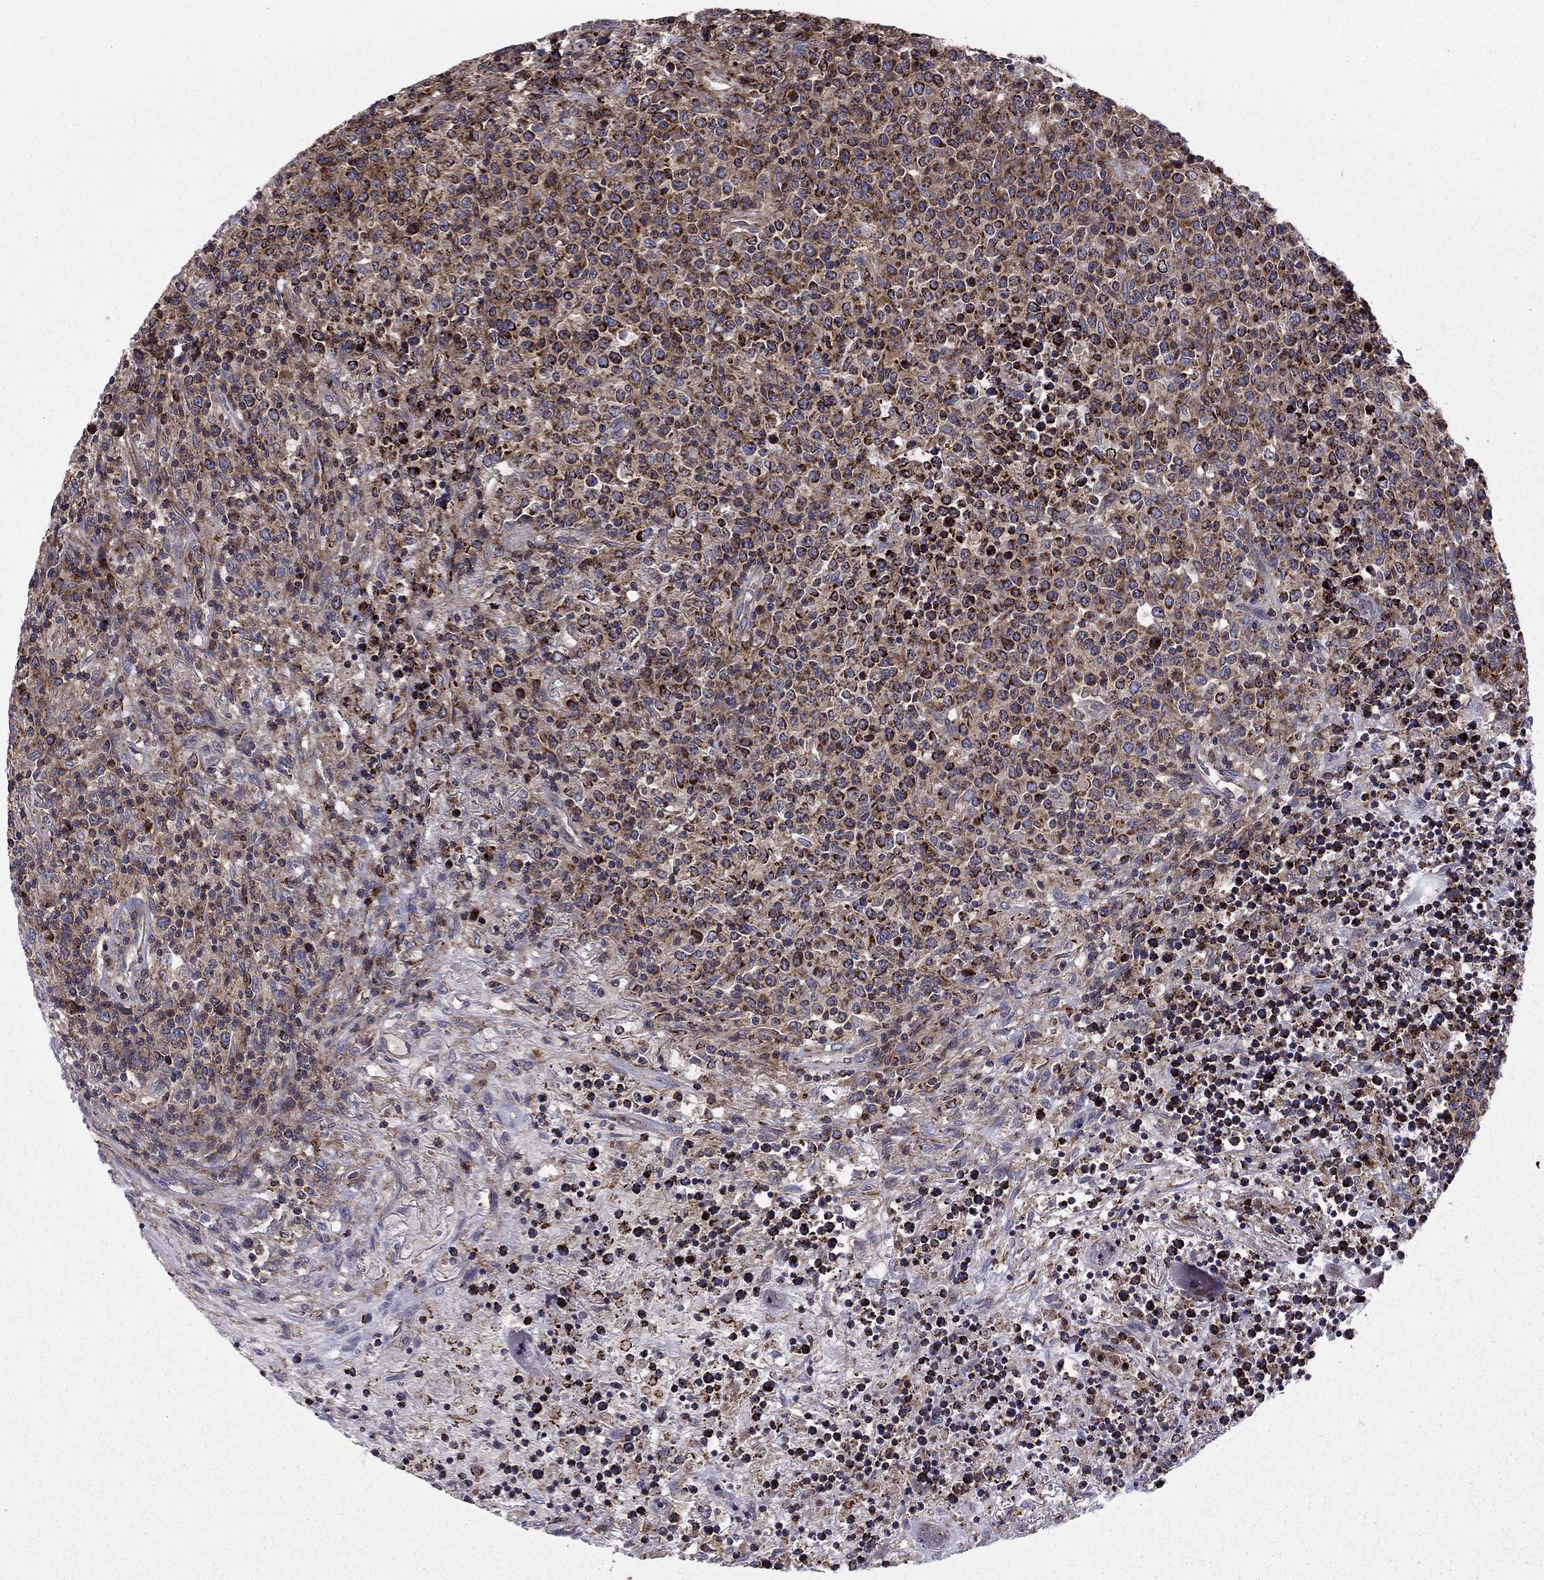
{"staining": {"intensity": "strong", "quantity": "<25%", "location": "cytoplasmic/membranous"}, "tissue": "lymphoma", "cell_type": "Tumor cells", "image_type": "cancer", "snomed": [{"axis": "morphology", "description": "Malignant lymphoma, non-Hodgkin's type, High grade"}, {"axis": "topography", "description": "Lung"}], "caption": "Lymphoma tissue reveals strong cytoplasmic/membranous staining in about <25% of tumor cells", "gene": "ALG6", "patient": {"sex": "male", "age": 79}}